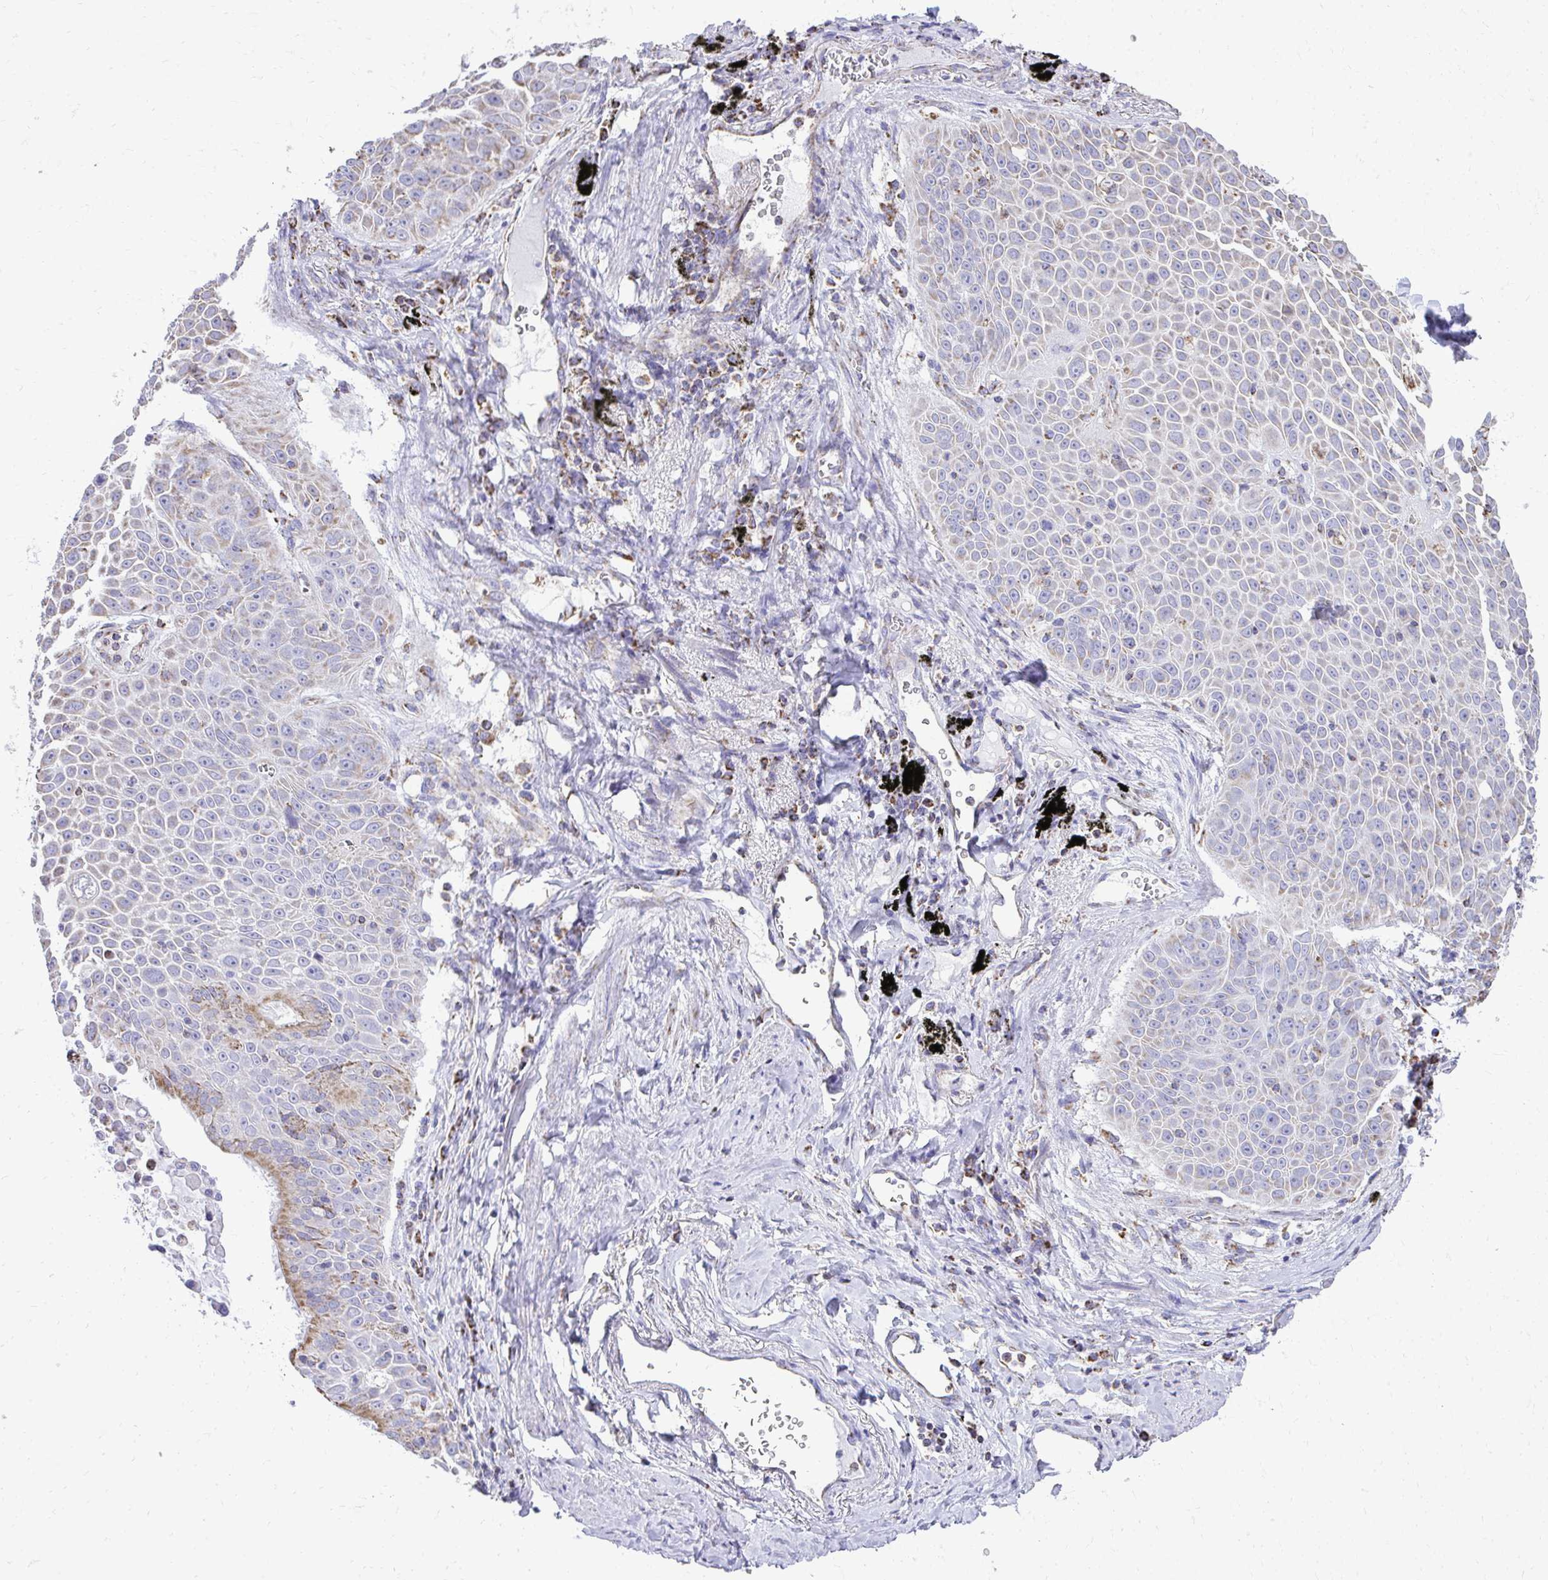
{"staining": {"intensity": "negative", "quantity": "none", "location": "none"}, "tissue": "lung cancer", "cell_type": "Tumor cells", "image_type": "cancer", "snomed": [{"axis": "morphology", "description": "Squamous cell carcinoma, NOS"}, {"axis": "morphology", "description": "Squamous cell carcinoma, metastatic, NOS"}, {"axis": "topography", "description": "Lymph node"}, {"axis": "topography", "description": "Lung"}], "caption": "DAB (3,3'-diaminobenzidine) immunohistochemical staining of lung metastatic squamous cell carcinoma reveals no significant staining in tumor cells. (DAB IHC with hematoxylin counter stain).", "gene": "MPZL2", "patient": {"sex": "female", "age": 62}}